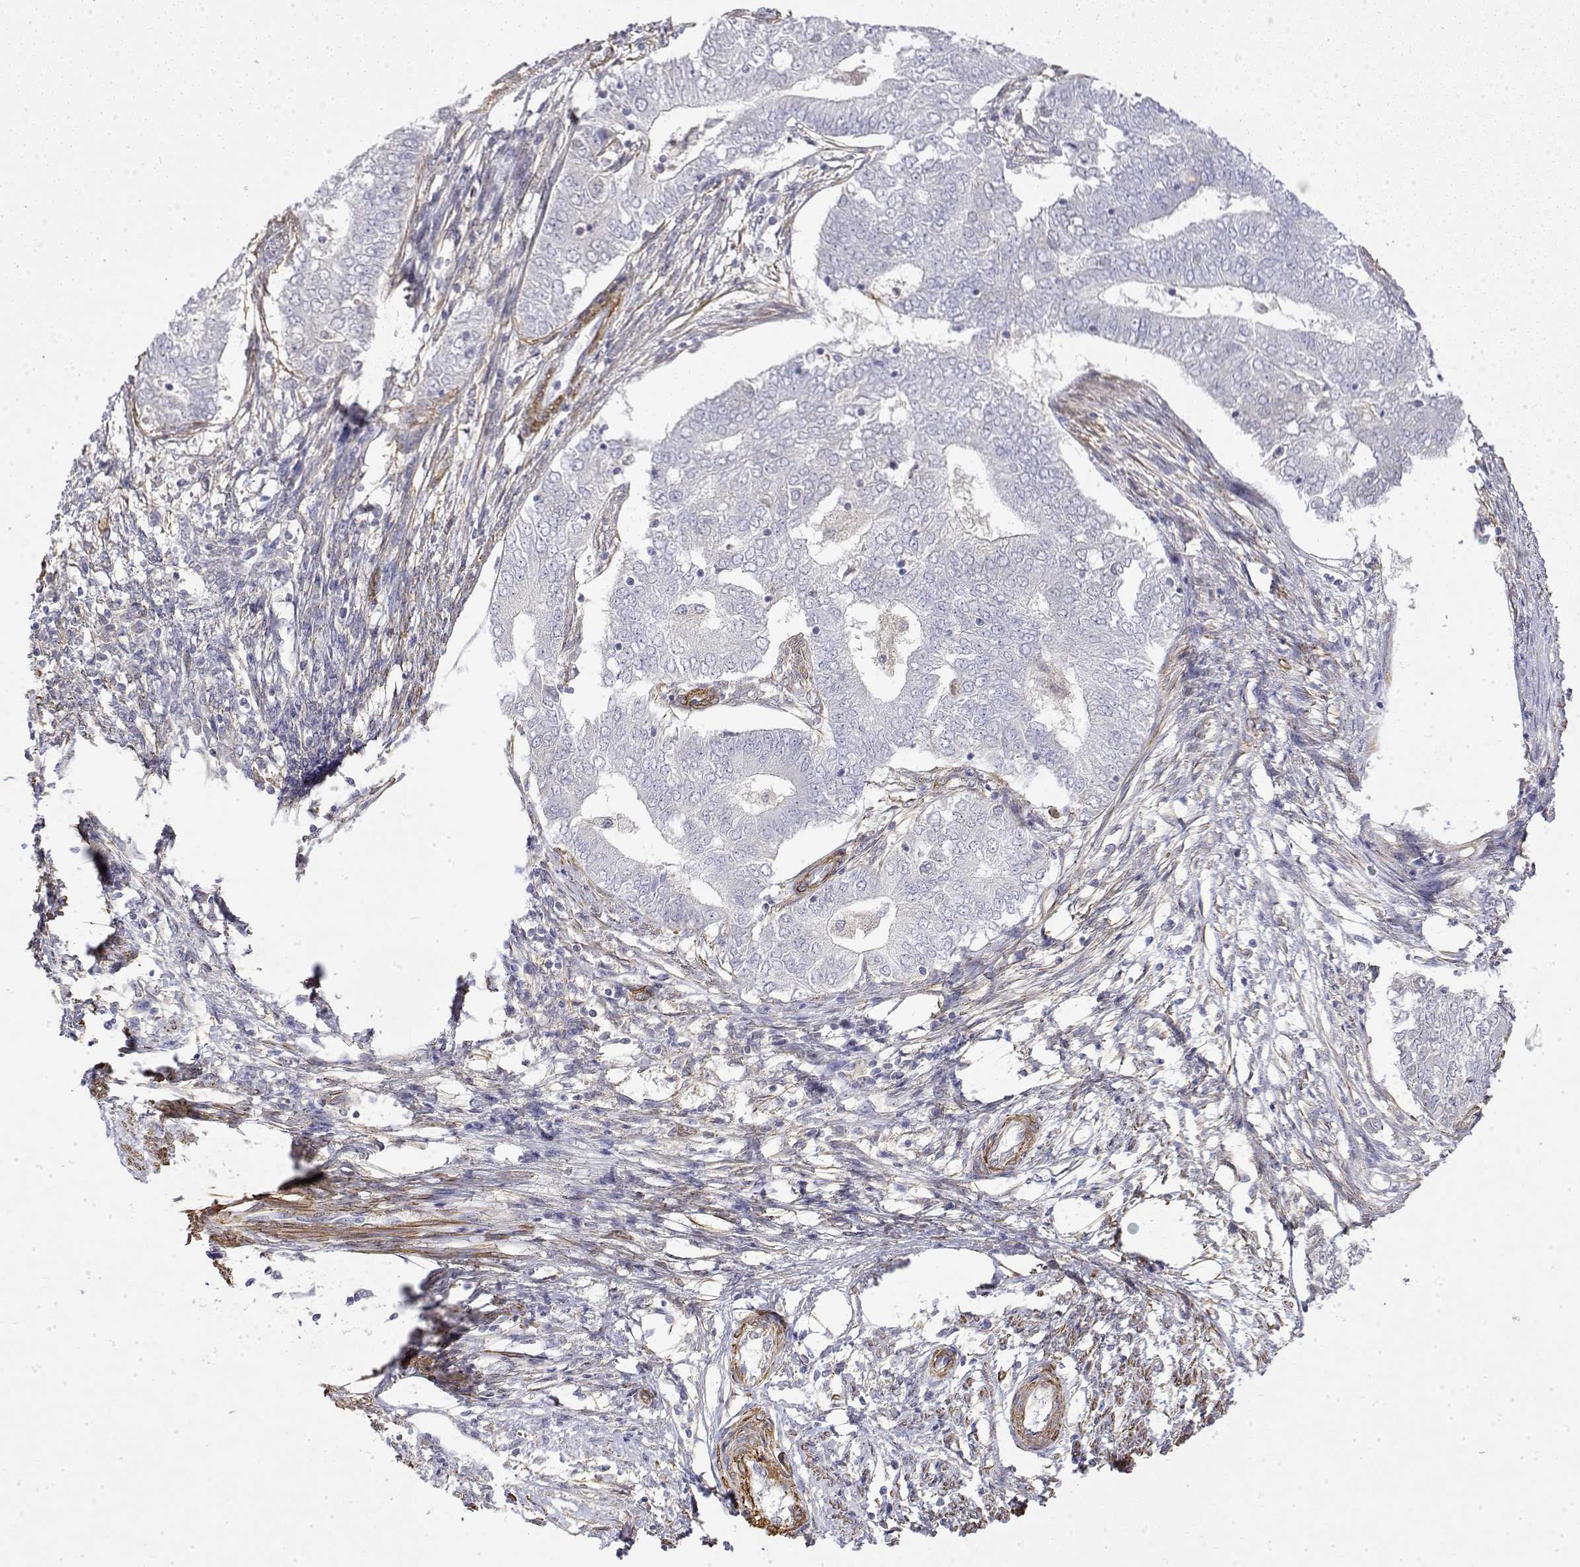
{"staining": {"intensity": "negative", "quantity": "none", "location": "none"}, "tissue": "endometrial cancer", "cell_type": "Tumor cells", "image_type": "cancer", "snomed": [{"axis": "morphology", "description": "Adenocarcinoma, NOS"}, {"axis": "topography", "description": "Endometrium"}], "caption": "A high-resolution photomicrograph shows immunohistochemistry (IHC) staining of endometrial cancer, which displays no significant expression in tumor cells.", "gene": "SOWAHD", "patient": {"sex": "female", "age": 62}}